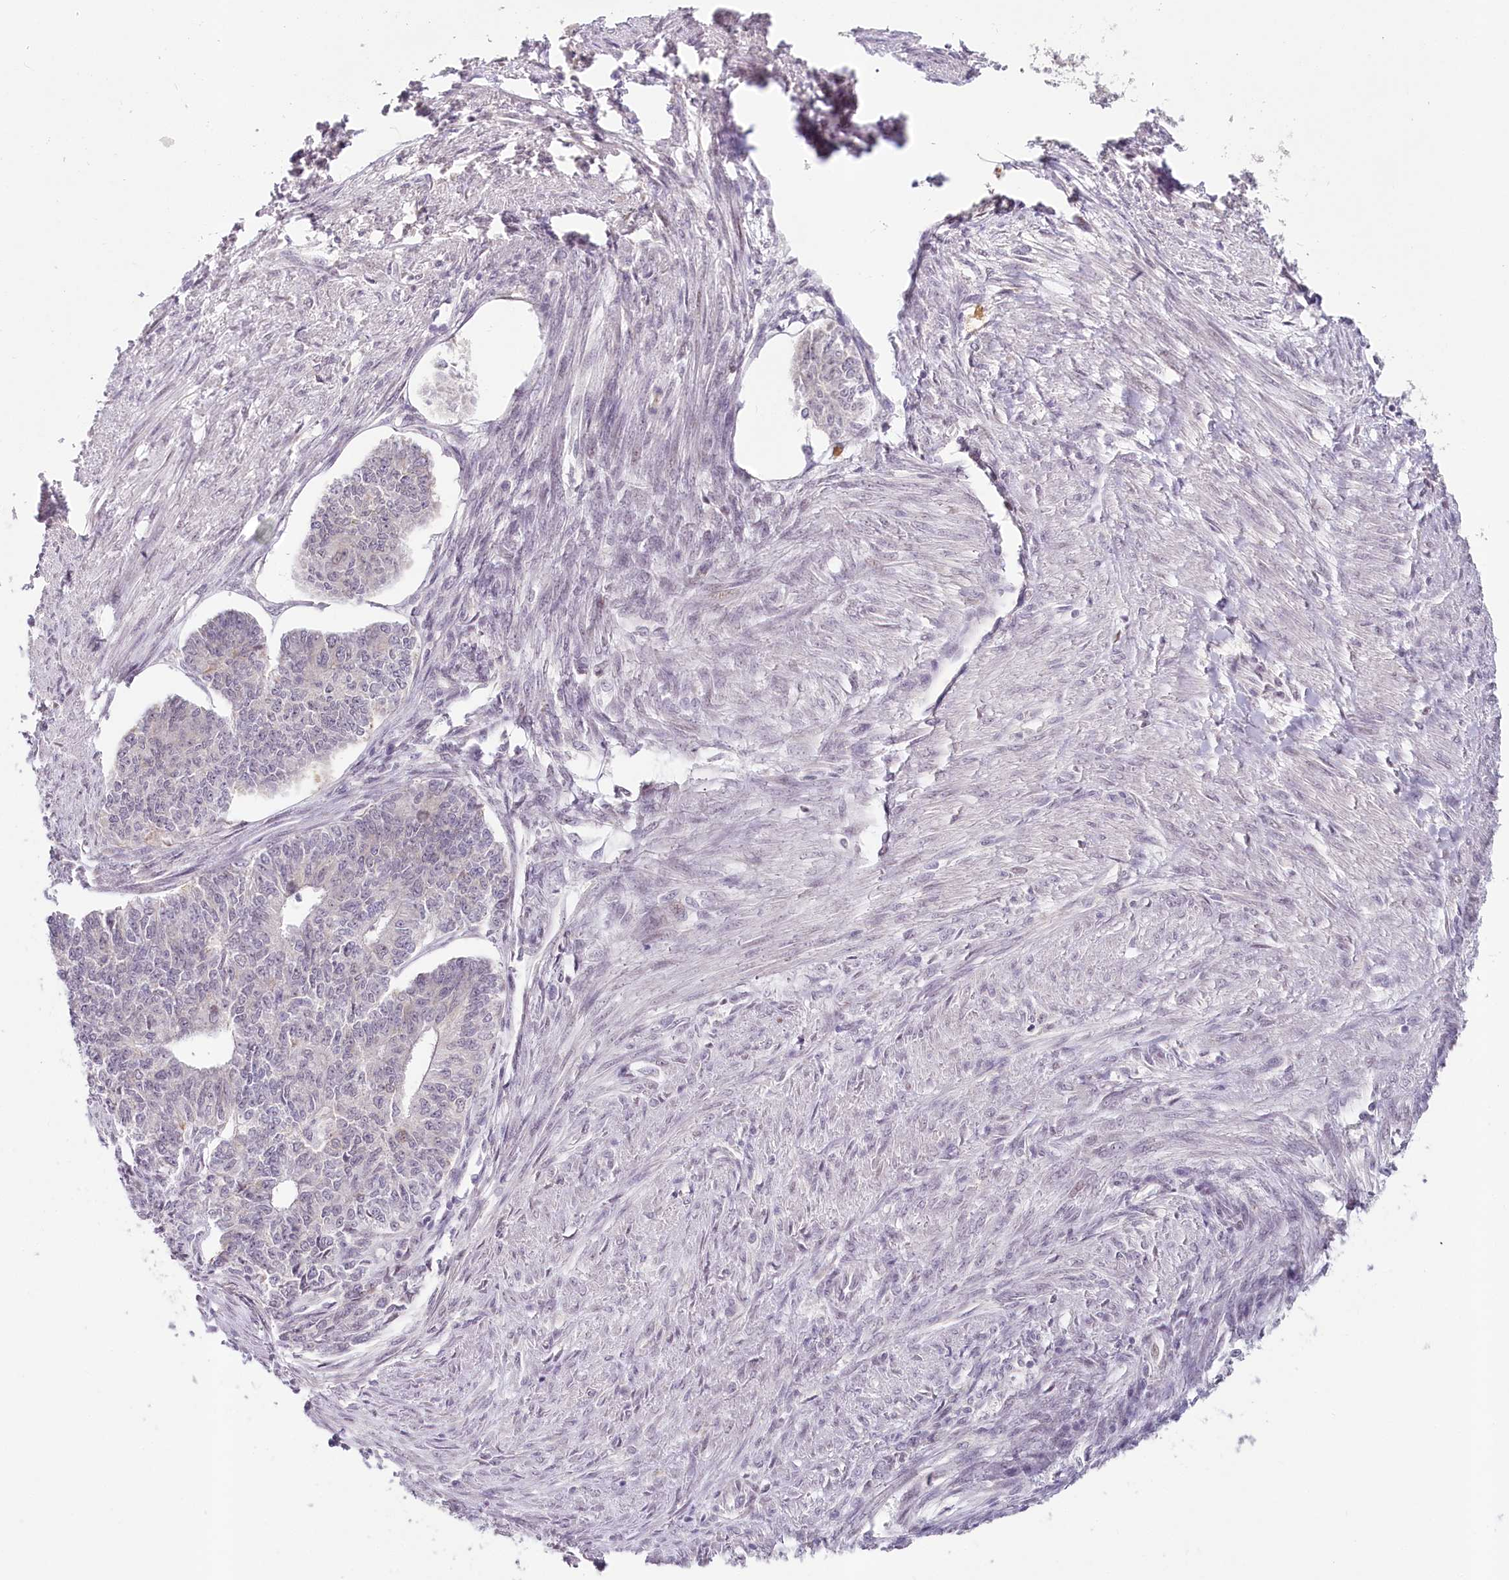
{"staining": {"intensity": "negative", "quantity": "none", "location": "none"}, "tissue": "endometrial cancer", "cell_type": "Tumor cells", "image_type": "cancer", "snomed": [{"axis": "morphology", "description": "Adenocarcinoma, NOS"}, {"axis": "topography", "description": "Endometrium"}], "caption": "The micrograph demonstrates no staining of tumor cells in adenocarcinoma (endometrial).", "gene": "HPD", "patient": {"sex": "female", "age": 32}}